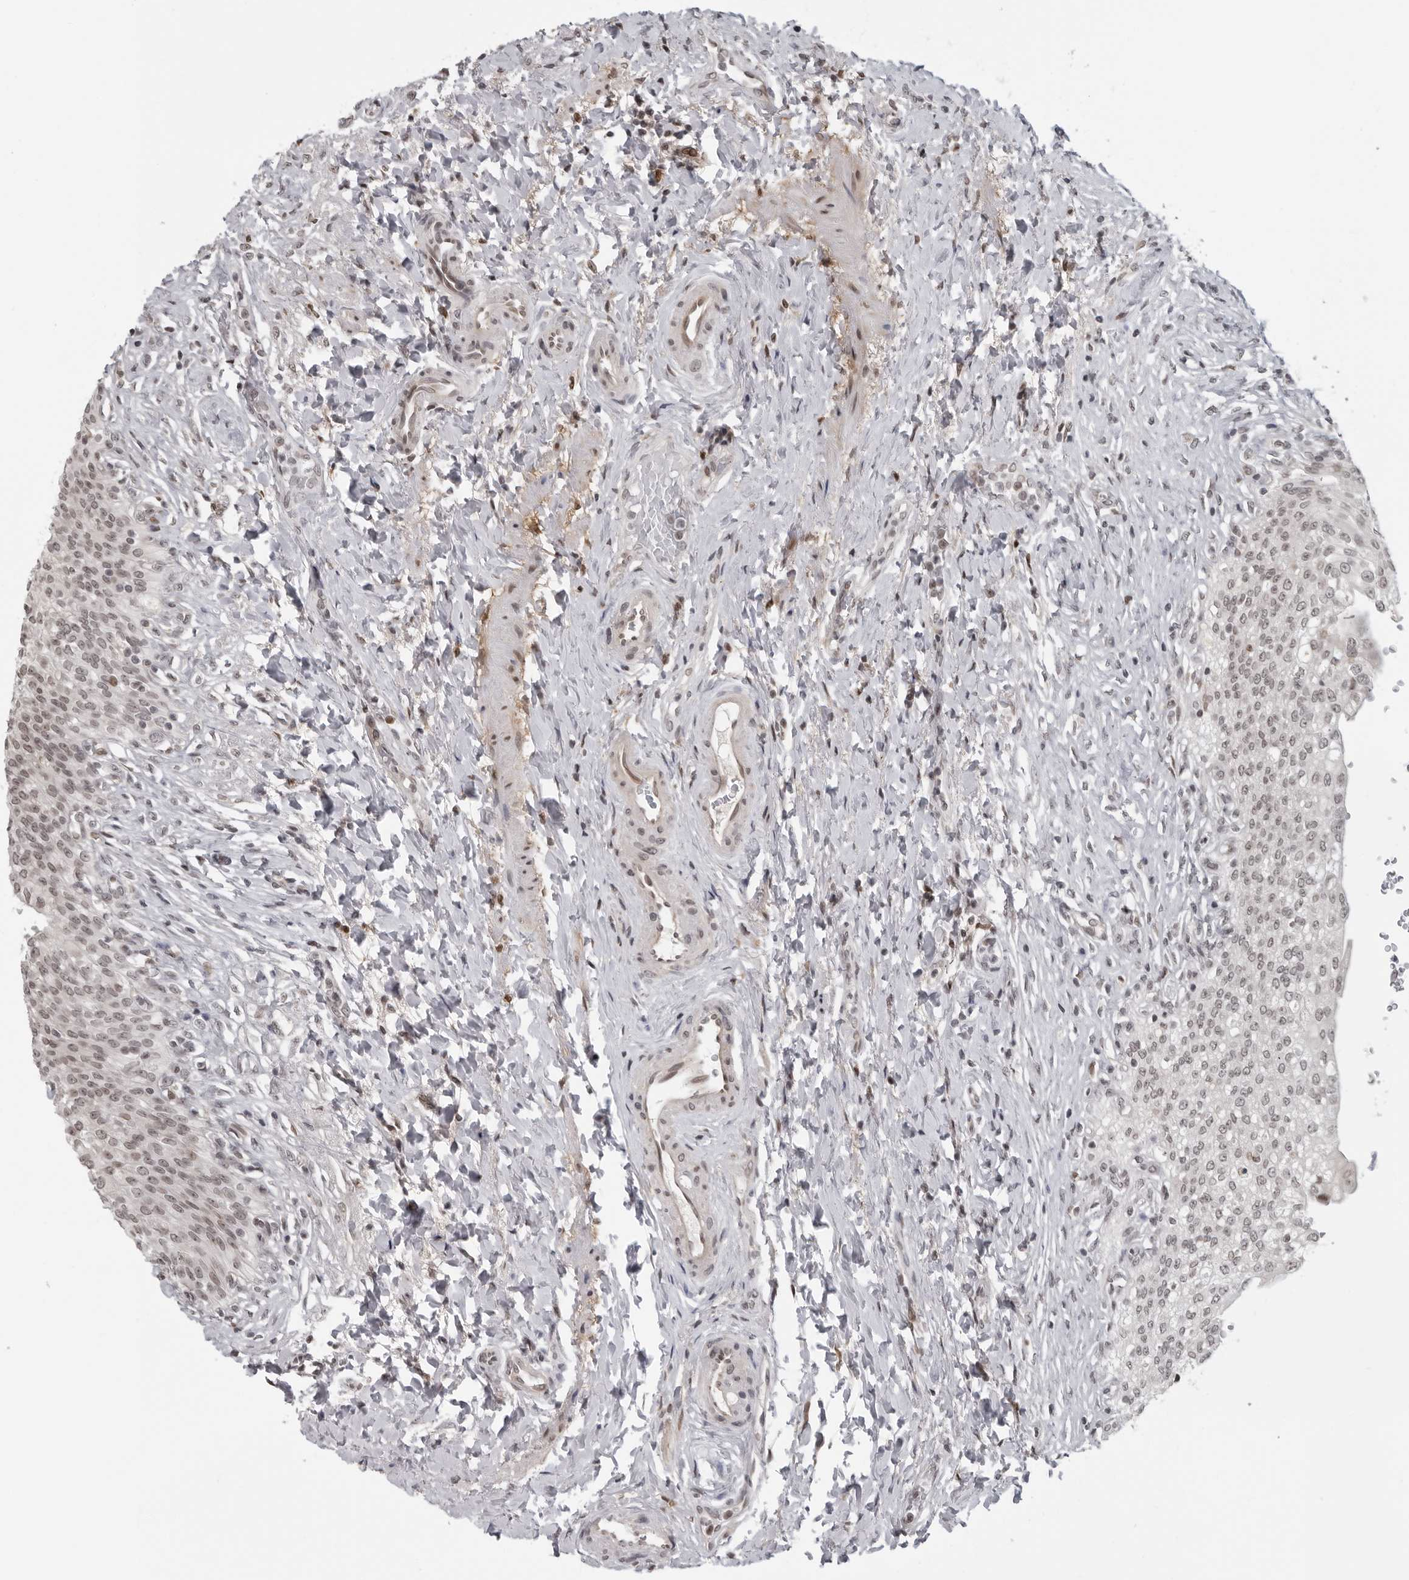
{"staining": {"intensity": "moderate", "quantity": ">75%", "location": "nuclear"}, "tissue": "urinary bladder", "cell_type": "Urothelial cells", "image_type": "normal", "snomed": [{"axis": "morphology", "description": "Urothelial carcinoma, High grade"}, {"axis": "topography", "description": "Urinary bladder"}], "caption": "Urinary bladder stained for a protein (brown) demonstrates moderate nuclear positive staining in about >75% of urothelial cells.", "gene": "MAF", "patient": {"sex": "male", "age": 46}}